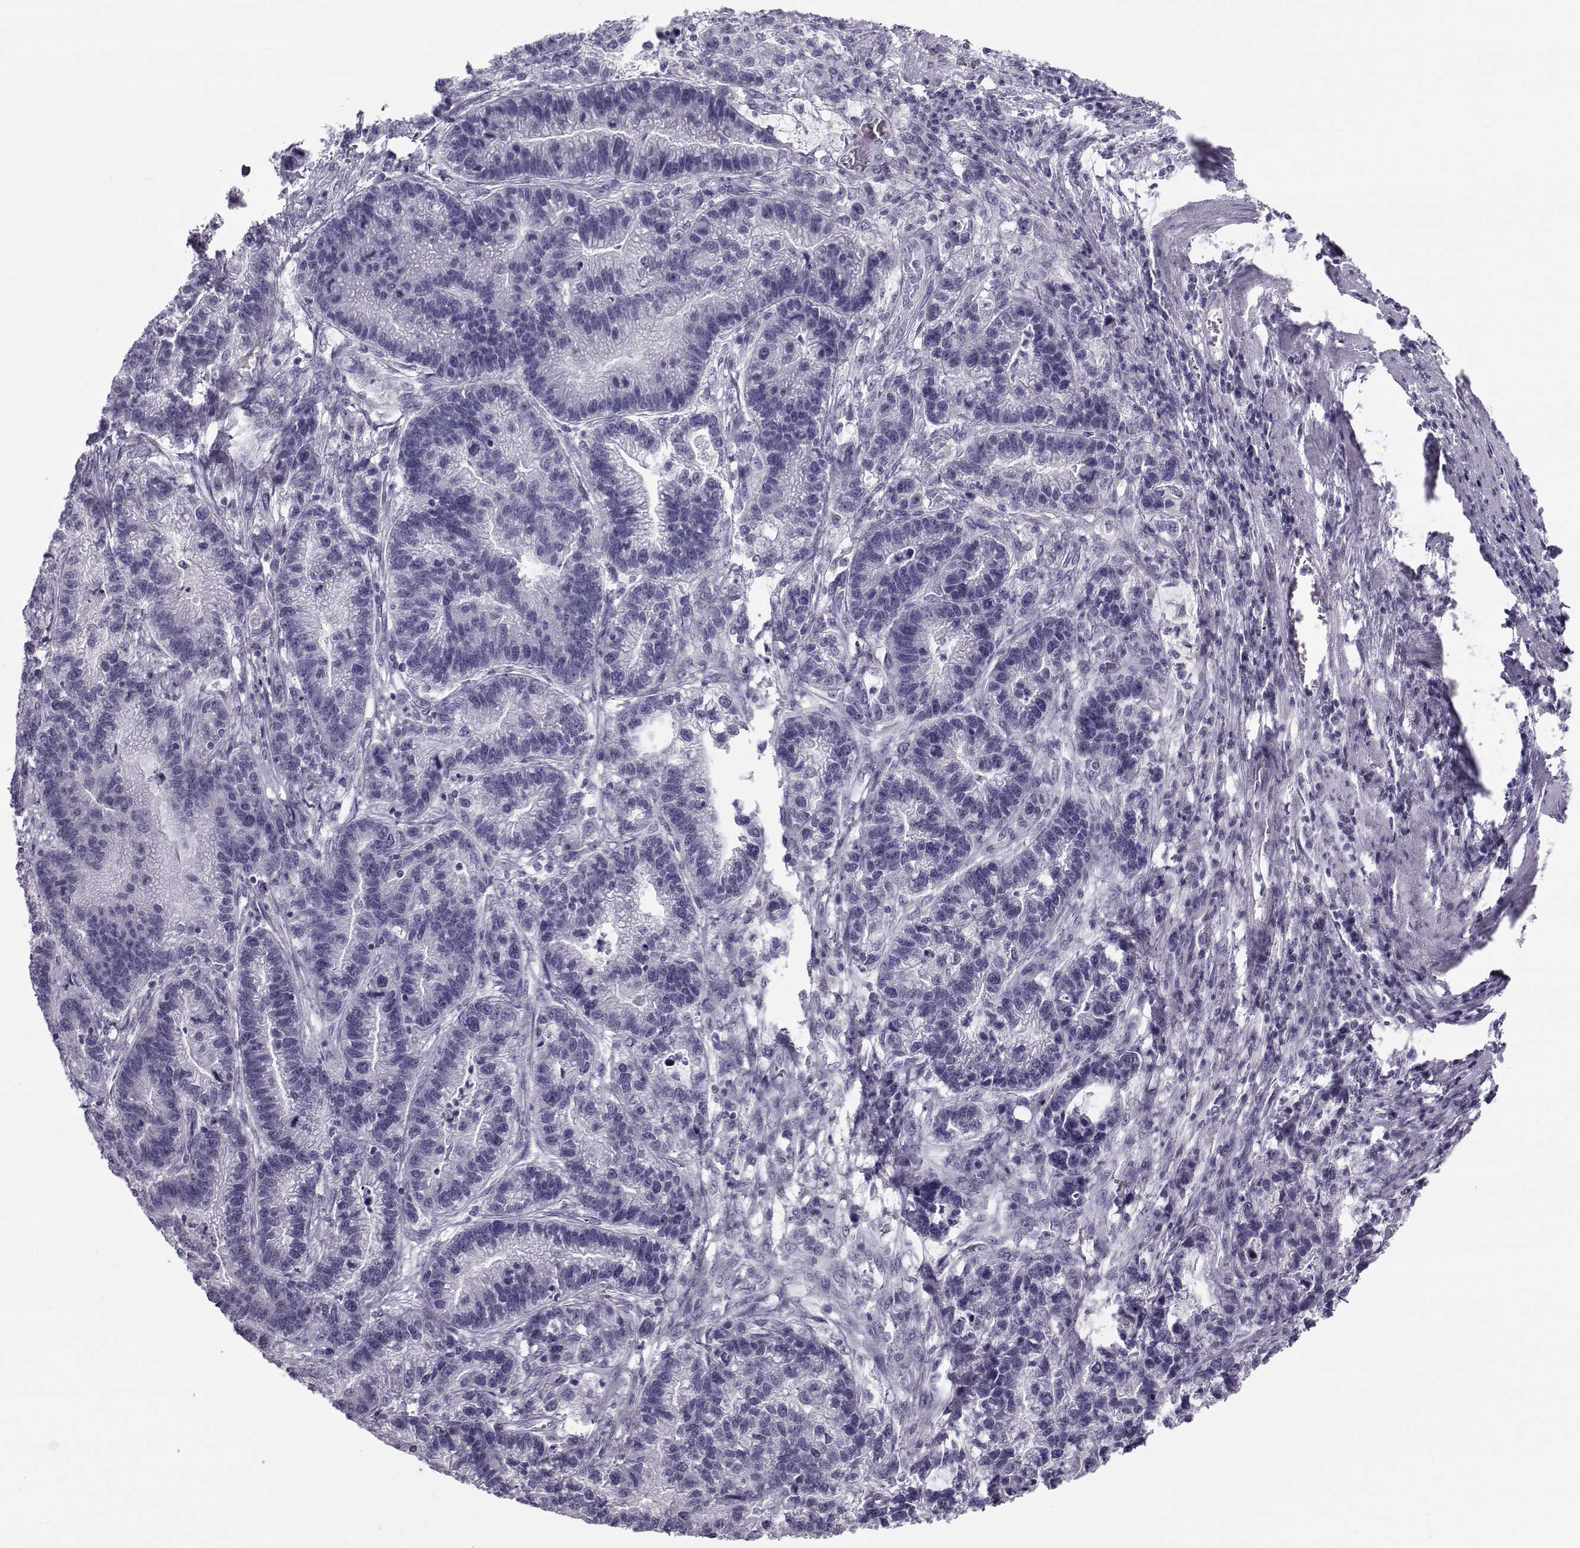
{"staining": {"intensity": "negative", "quantity": "none", "location": "none"}, "tissue": "stomach cancer", "cell_type": "Tumor cells", "image_type": "cancer", "snomed": [{"axis": "morphology", "description": "Adenocarcinoma, NOS"}, {"axis": "topography", "description": "Stomach"}], "caption": "Tumor cells show no significant protein positivity in stomach adenocarcinoma.", "gene": "GARIN3", "patient": {"sex": "male", "age": 83}}